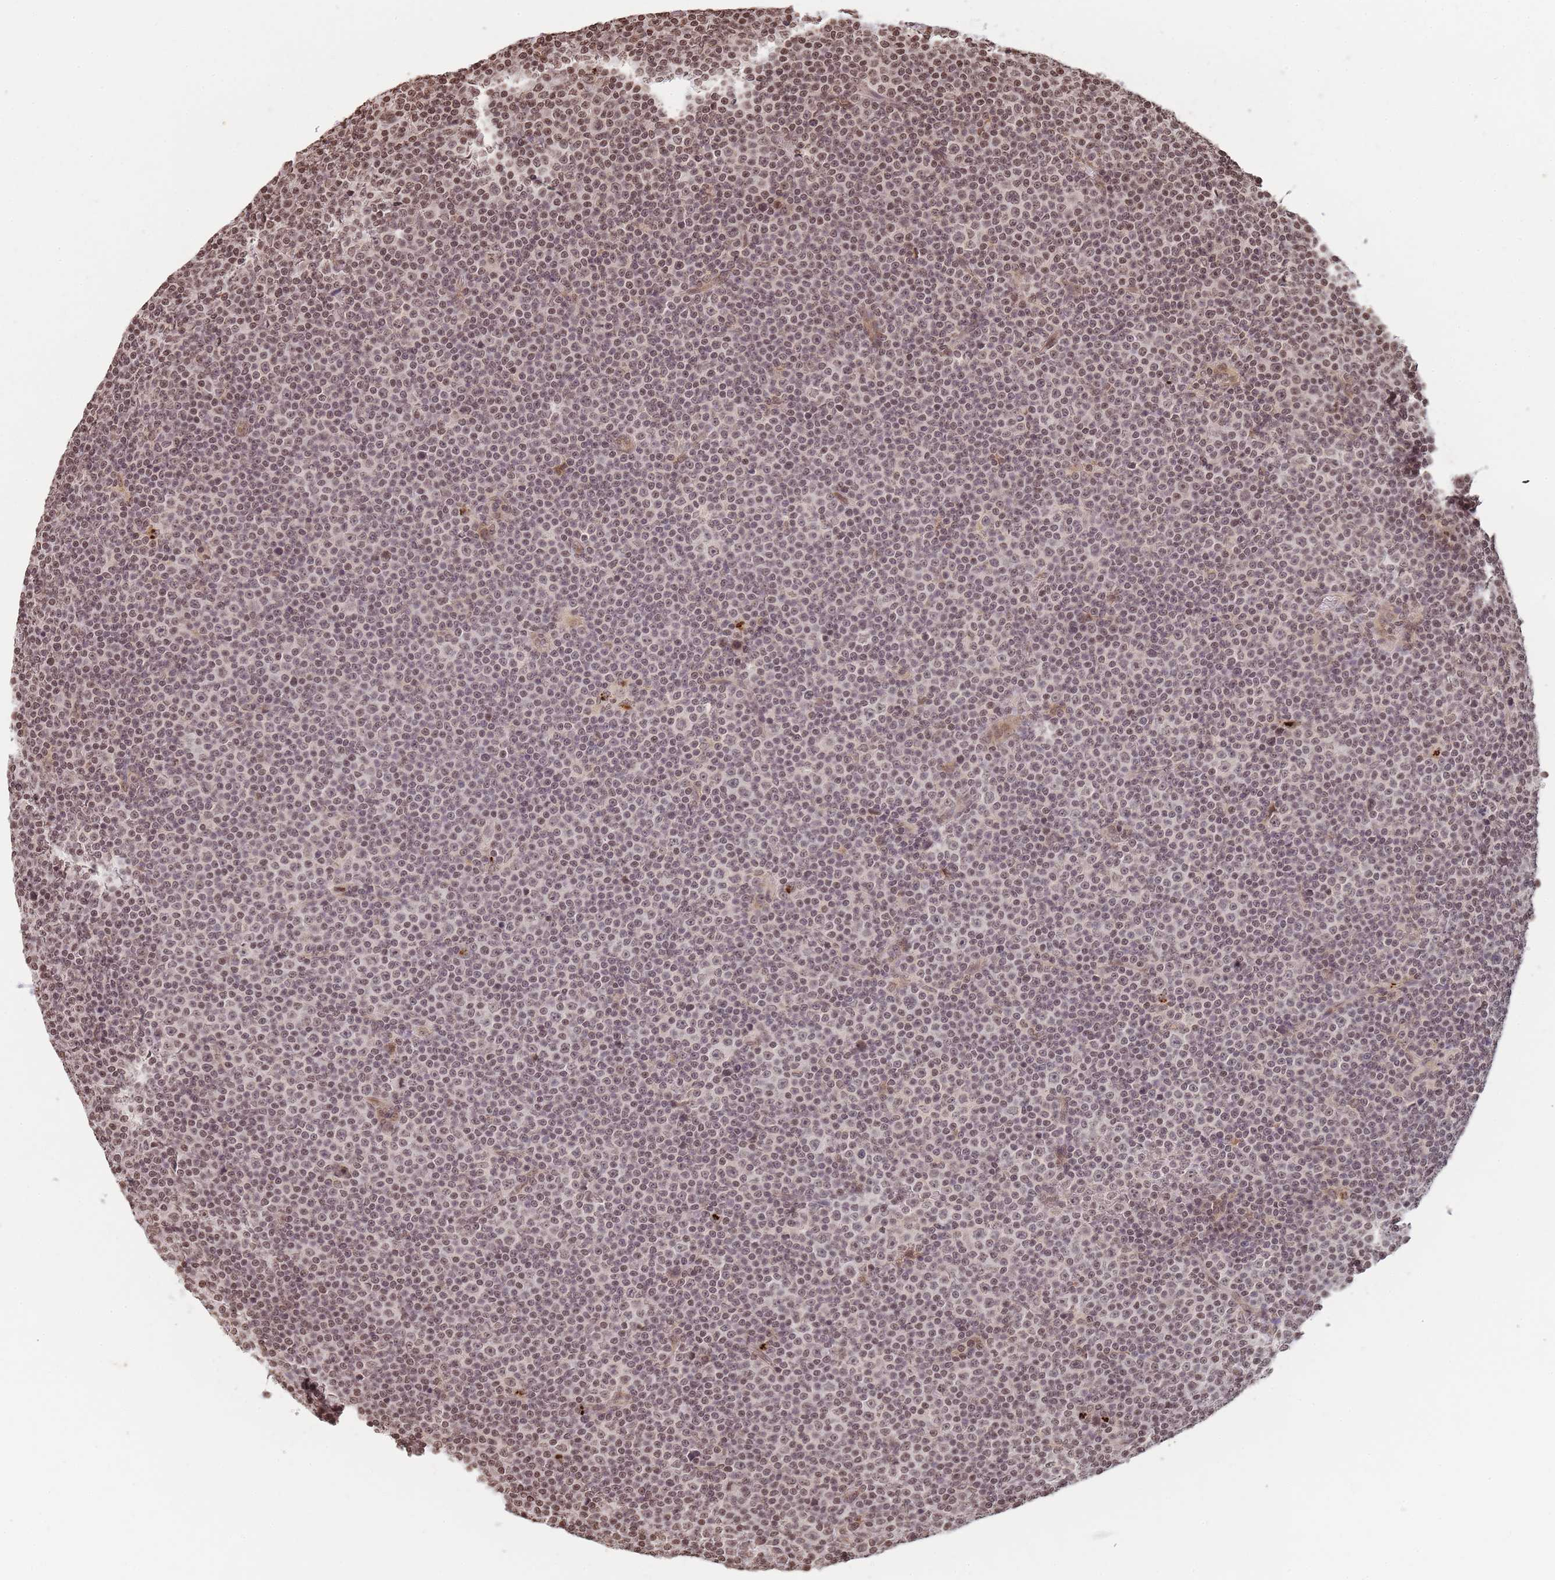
{"staining": {"intensity": "weak", "quantity": ">75%", "location": "nuclear"}, "tissue": "lymphoma", "cell_type": "Tumor cells", "image_type": "cancer", "snomed": [{"axis": "morphology", "description": "Malignant lymphoma, non-Hodgkin's type, Low grade"}, {"axis": "topography", "description": "Lymph node"}], "caption": "About >75% of tumor cells in low-grade malignant lymphoma, non-Hodgkin's type display weak nuclear protein positivity as visualized by brown immunohistochemical staining.", "gene": "WWTR1", "patient": {"sex": "female", "age": 67}}